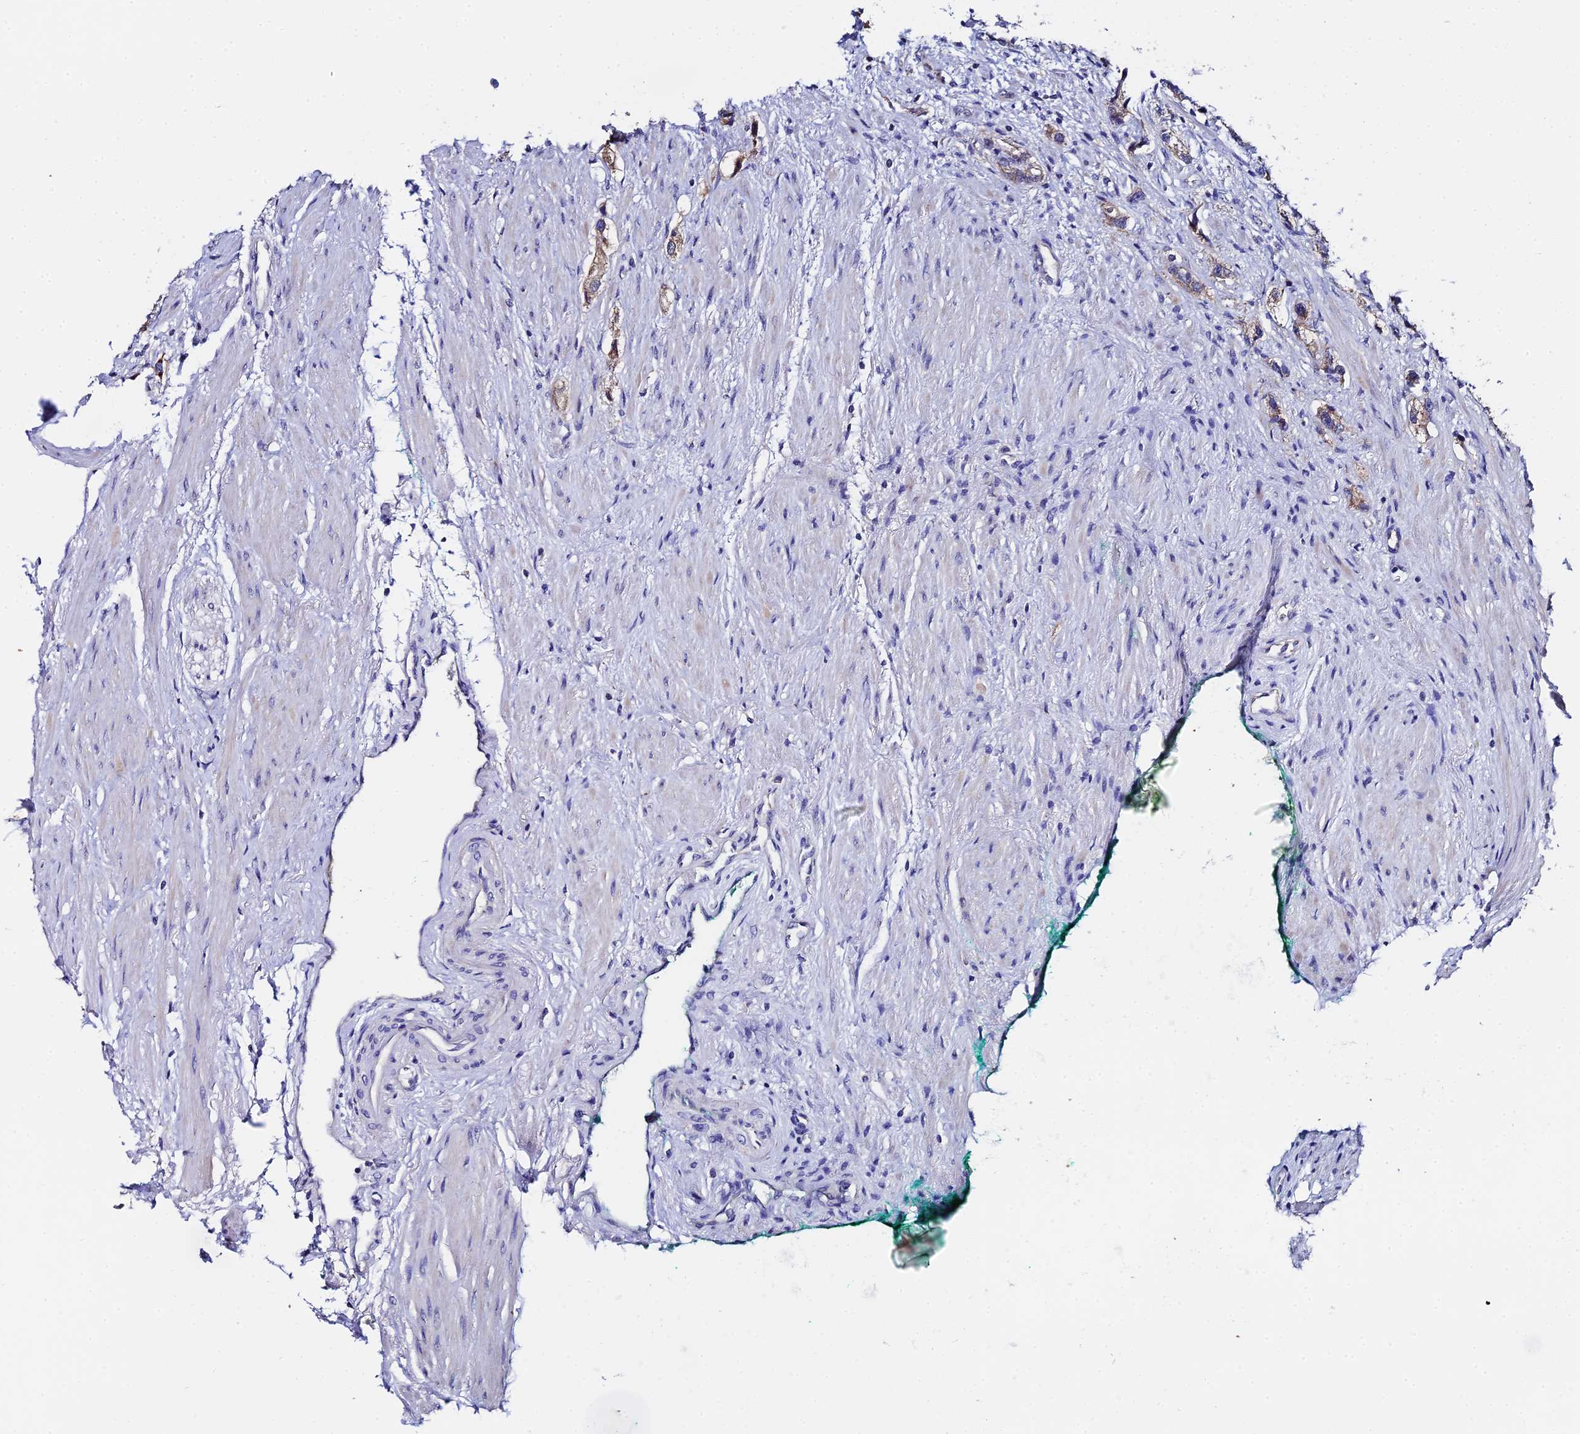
{"staining": {"intensity": "moderate", "quantity": ">75%", "location": "cytoplasmic/membranous"}, "tissue": "prostate cancer", "cell_type": "Tumor cells", "image_type": "cancer", "snomed": [{"axis": "morphology", "description": "Adenocarcinoma, High grade"}, {"axis": "topography", "description": "Prostate"}], "caption": "Moderate cytoplasmic/membranous expression is seen in about >75% of tumor cells in high-grade adenocarcinoma (prostate). (brown staining indicates protein expression, while blue staining denotes nuclei).", "gene": "UBE2L3", "patient": {"sex": "male", "age": 63}}